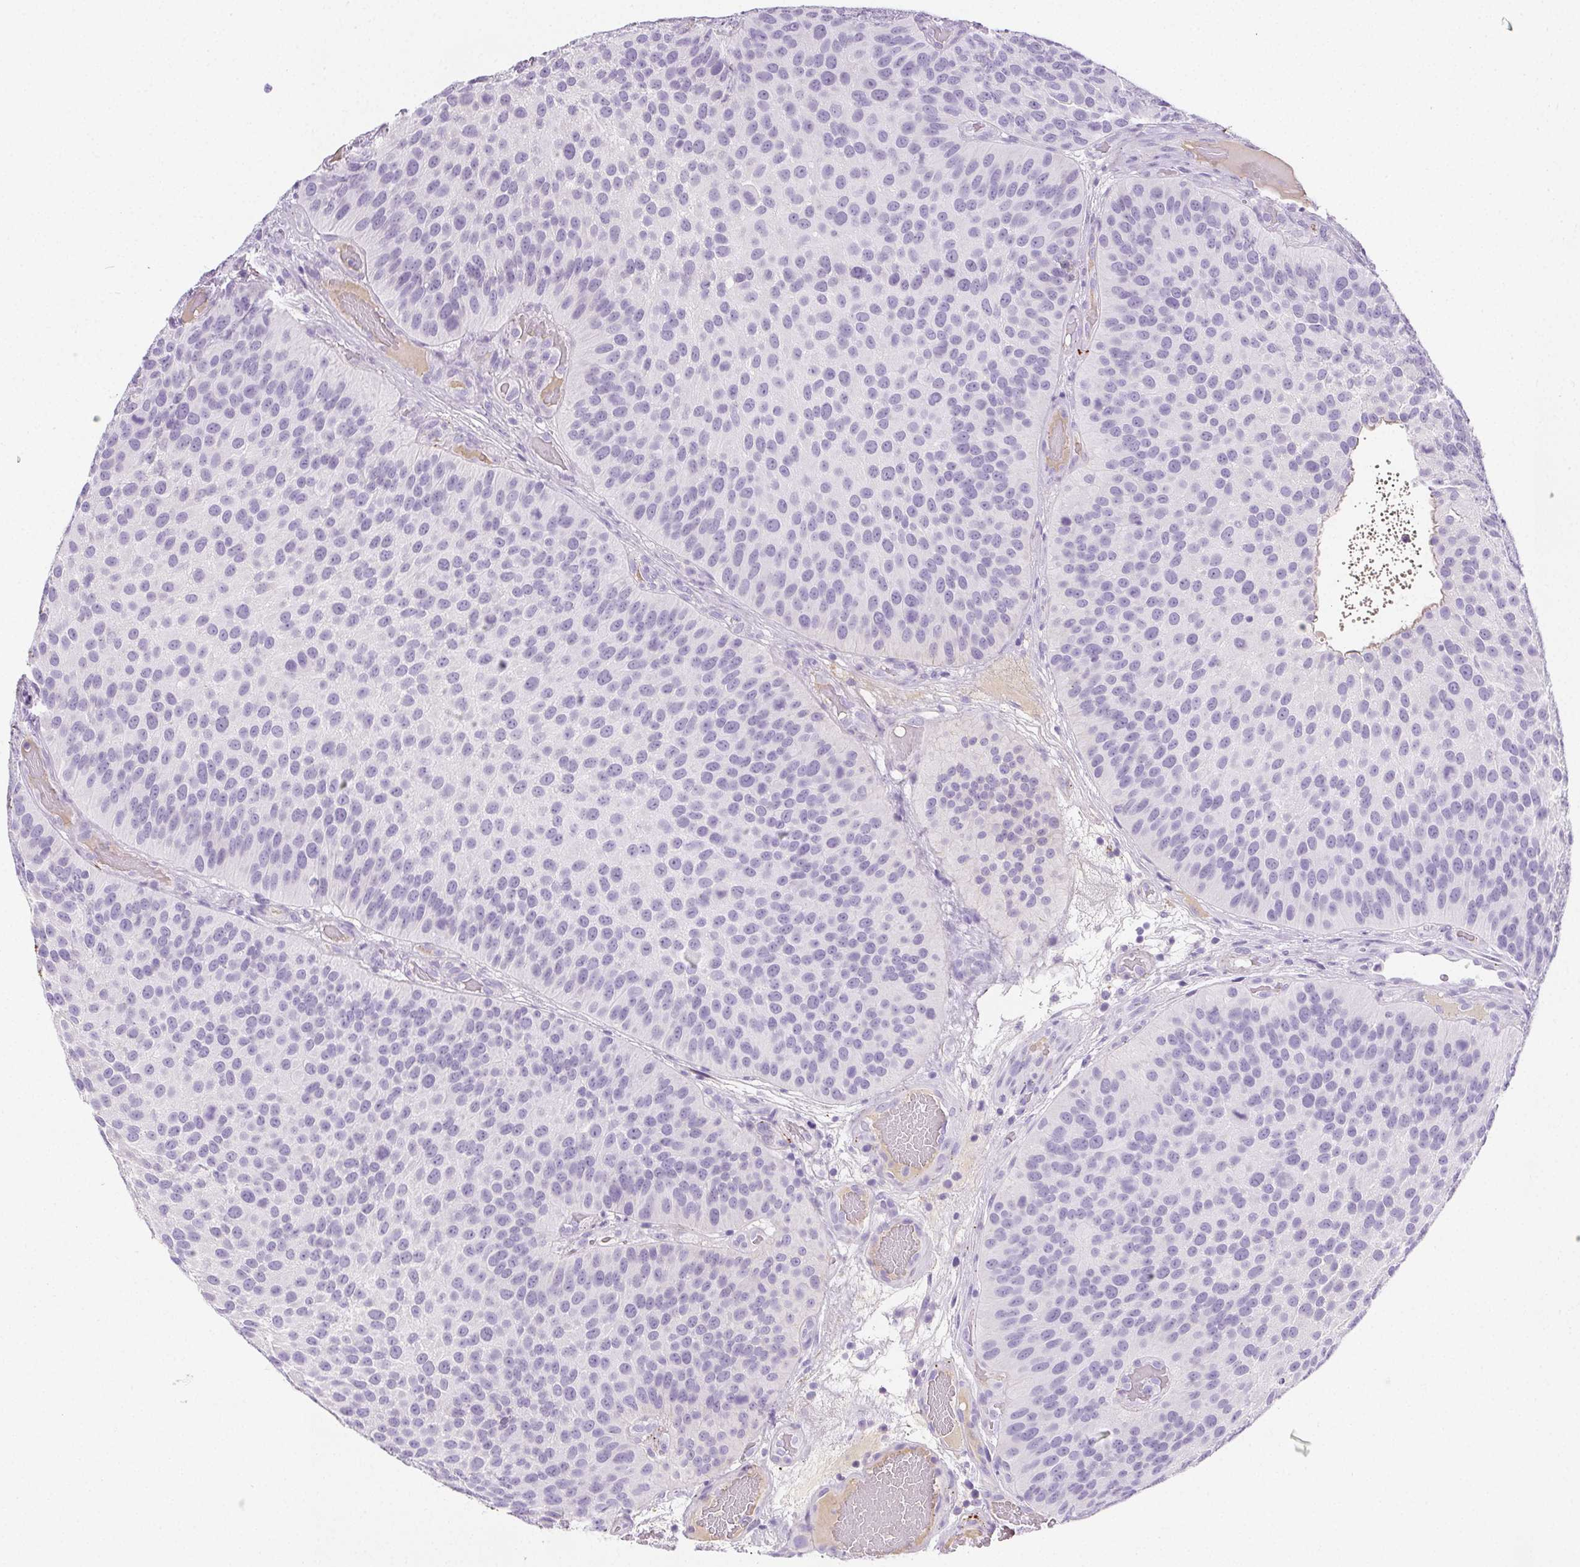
{"staining": {"intensity": "negative", "quantity": "none", "location": "none"}, "tissue": "urothelial cancer", "cell_type": "Tumor cells", "image_type": "cancer", "snomed": [{"axis": "morphology", "description": "Urothelial carcinoma, Low grade"}, {"axis": "topography", "description": "Urinary bladder"}], "caption": "Tumor cells show no significant protein positivity in urothelial cancer.", "gene": "VTN", "patient": {"sex": "male", "age": 76}}